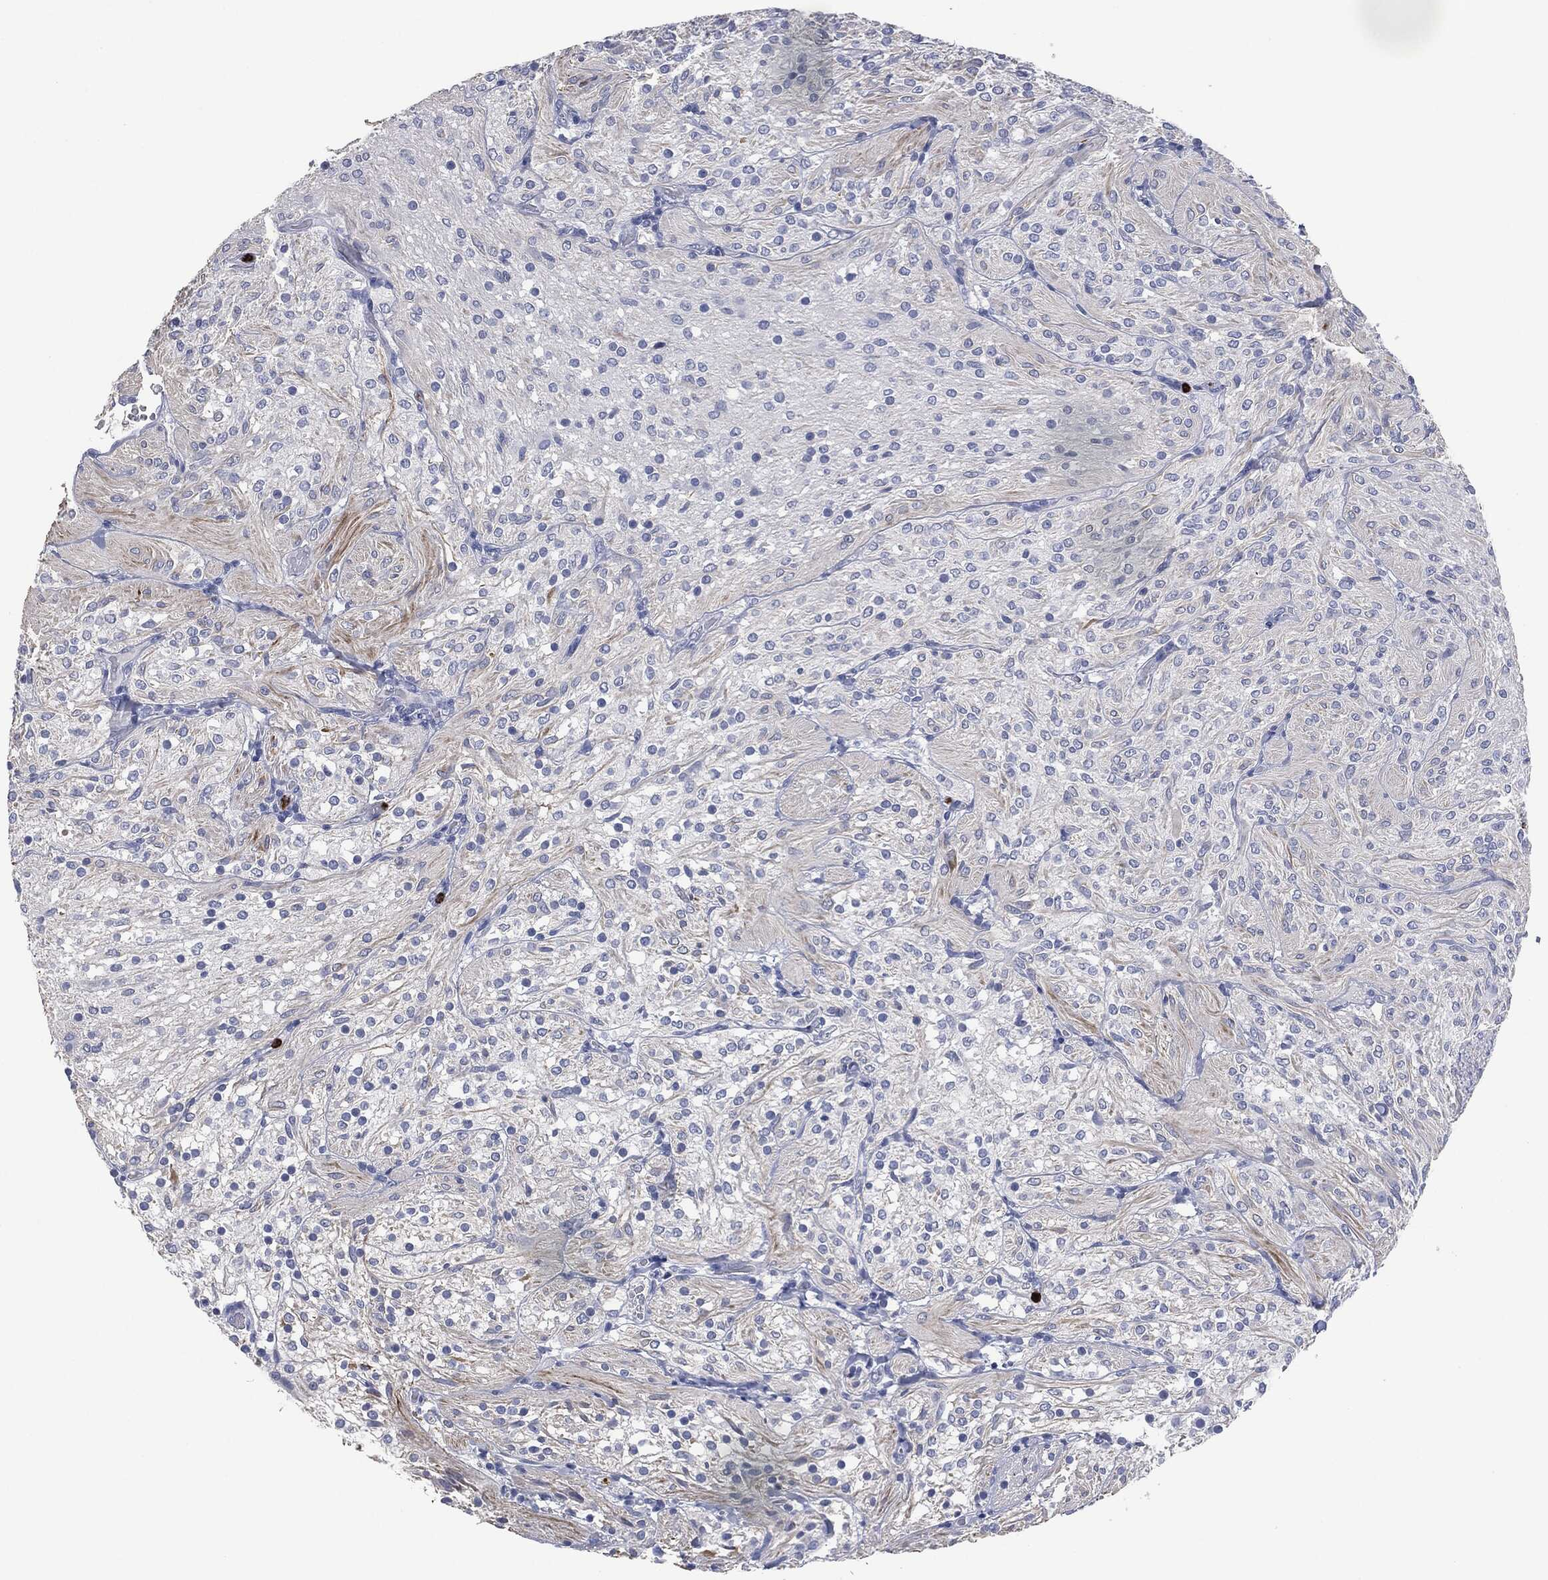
{"staining": {"intensity": "negative", "quantity": "none", "location": "none"}, "tissue": "glioma", "cell_type": "Tumor cells", "image_type": "cancer", "snomed": [{"axis": "morphology", "description": "Glioma, malignant, Low grade"}, {"axis": "topography", "description": "Brain"}], "caption": "The micrograph exhibits no staining of tumor cells in malignant low-grade glioma.", "gene": "CEACAM8", "patient": {"sex": "male", "age": 3}}